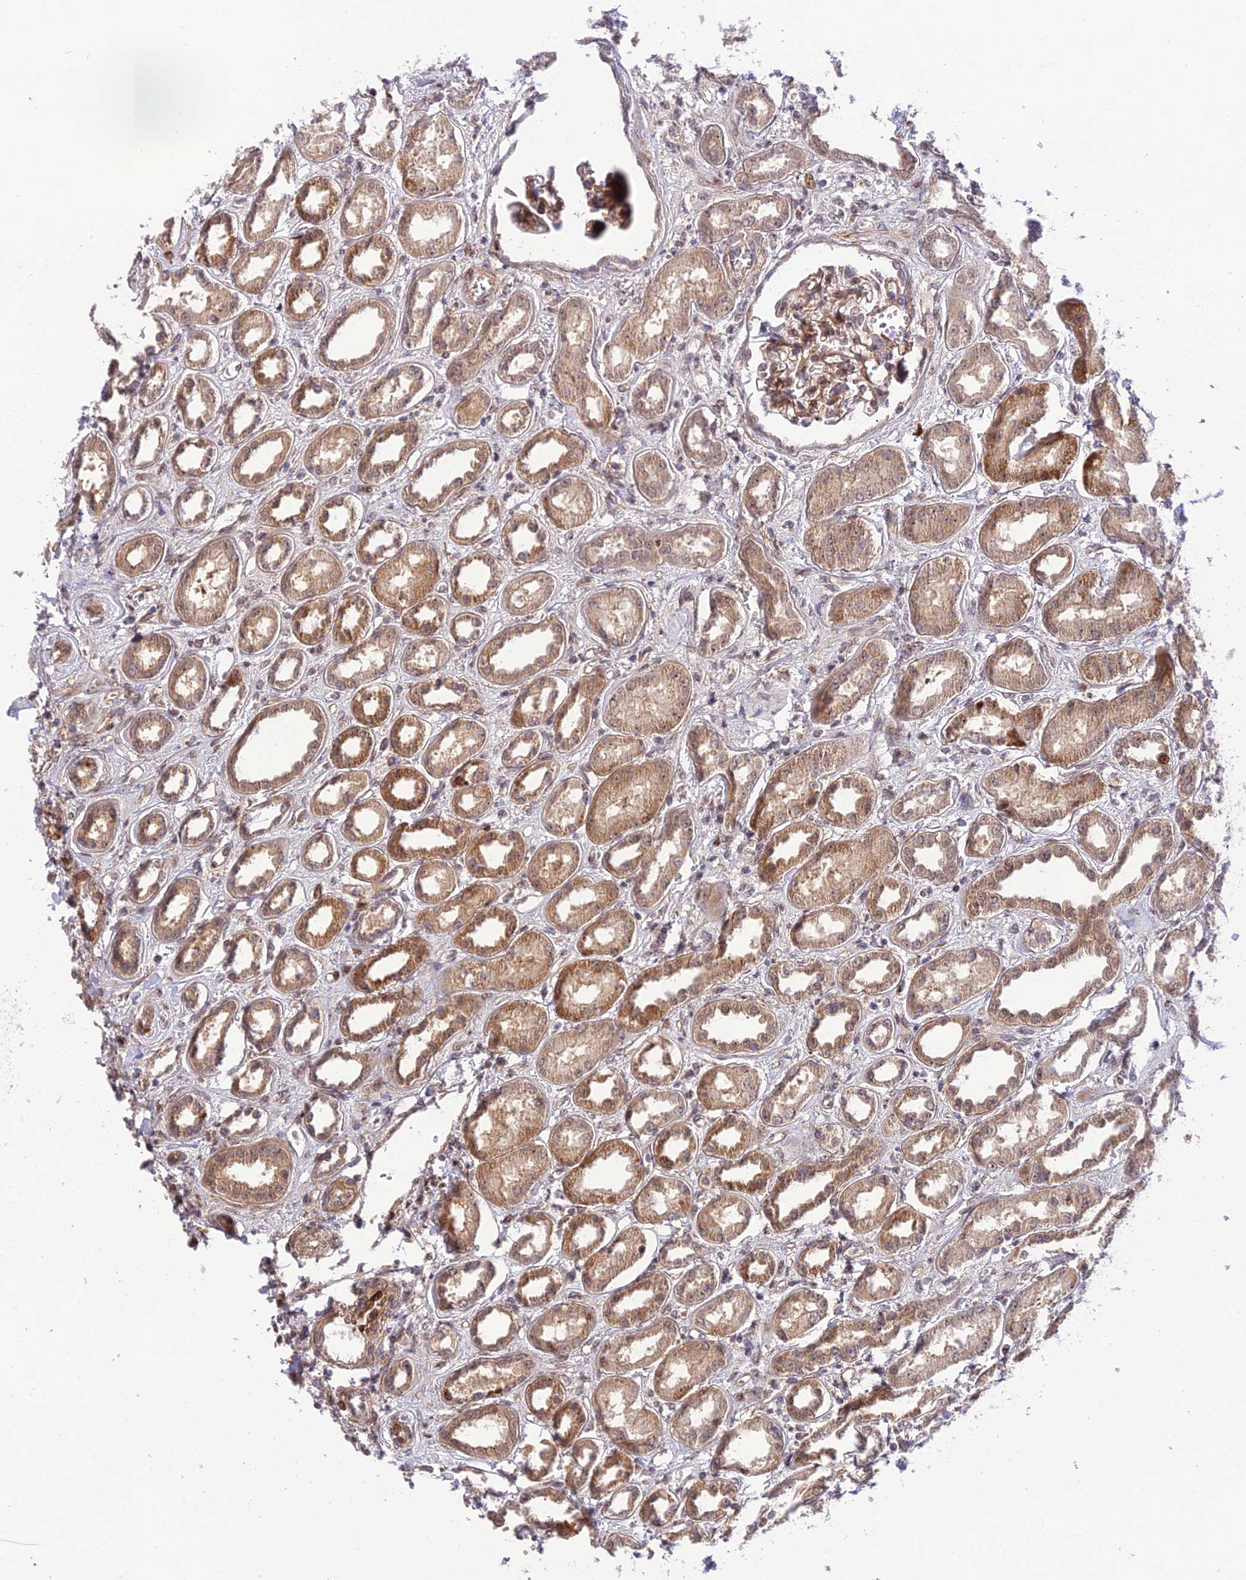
{"staining": {"intensity": "moderate", "quantity": "25%-75%", "location": "cytoplasmic/membranous,nuclear"}, "tissue": "kidney", "cell_type": "Cells in glomeruli", "image_type": "normal", "snomed": [{"axis": "morphology", "description": "Normal tissue, NOS"}, {"axis": "topography", "description": "Kidney"}], "caption": "A micrograph of kidney stained for a protein shows moderate cytoplasmic/membranous,nuclear brown staining in cells in glomeruli. (Stains: DAB (3,3'-diaminobenzidine) in brown, nuclei in blue, Microscopy: brightfield microscopy at high magnification).", "gene": "ZNF584", "patient": {"sex": "male", "age": 59}}